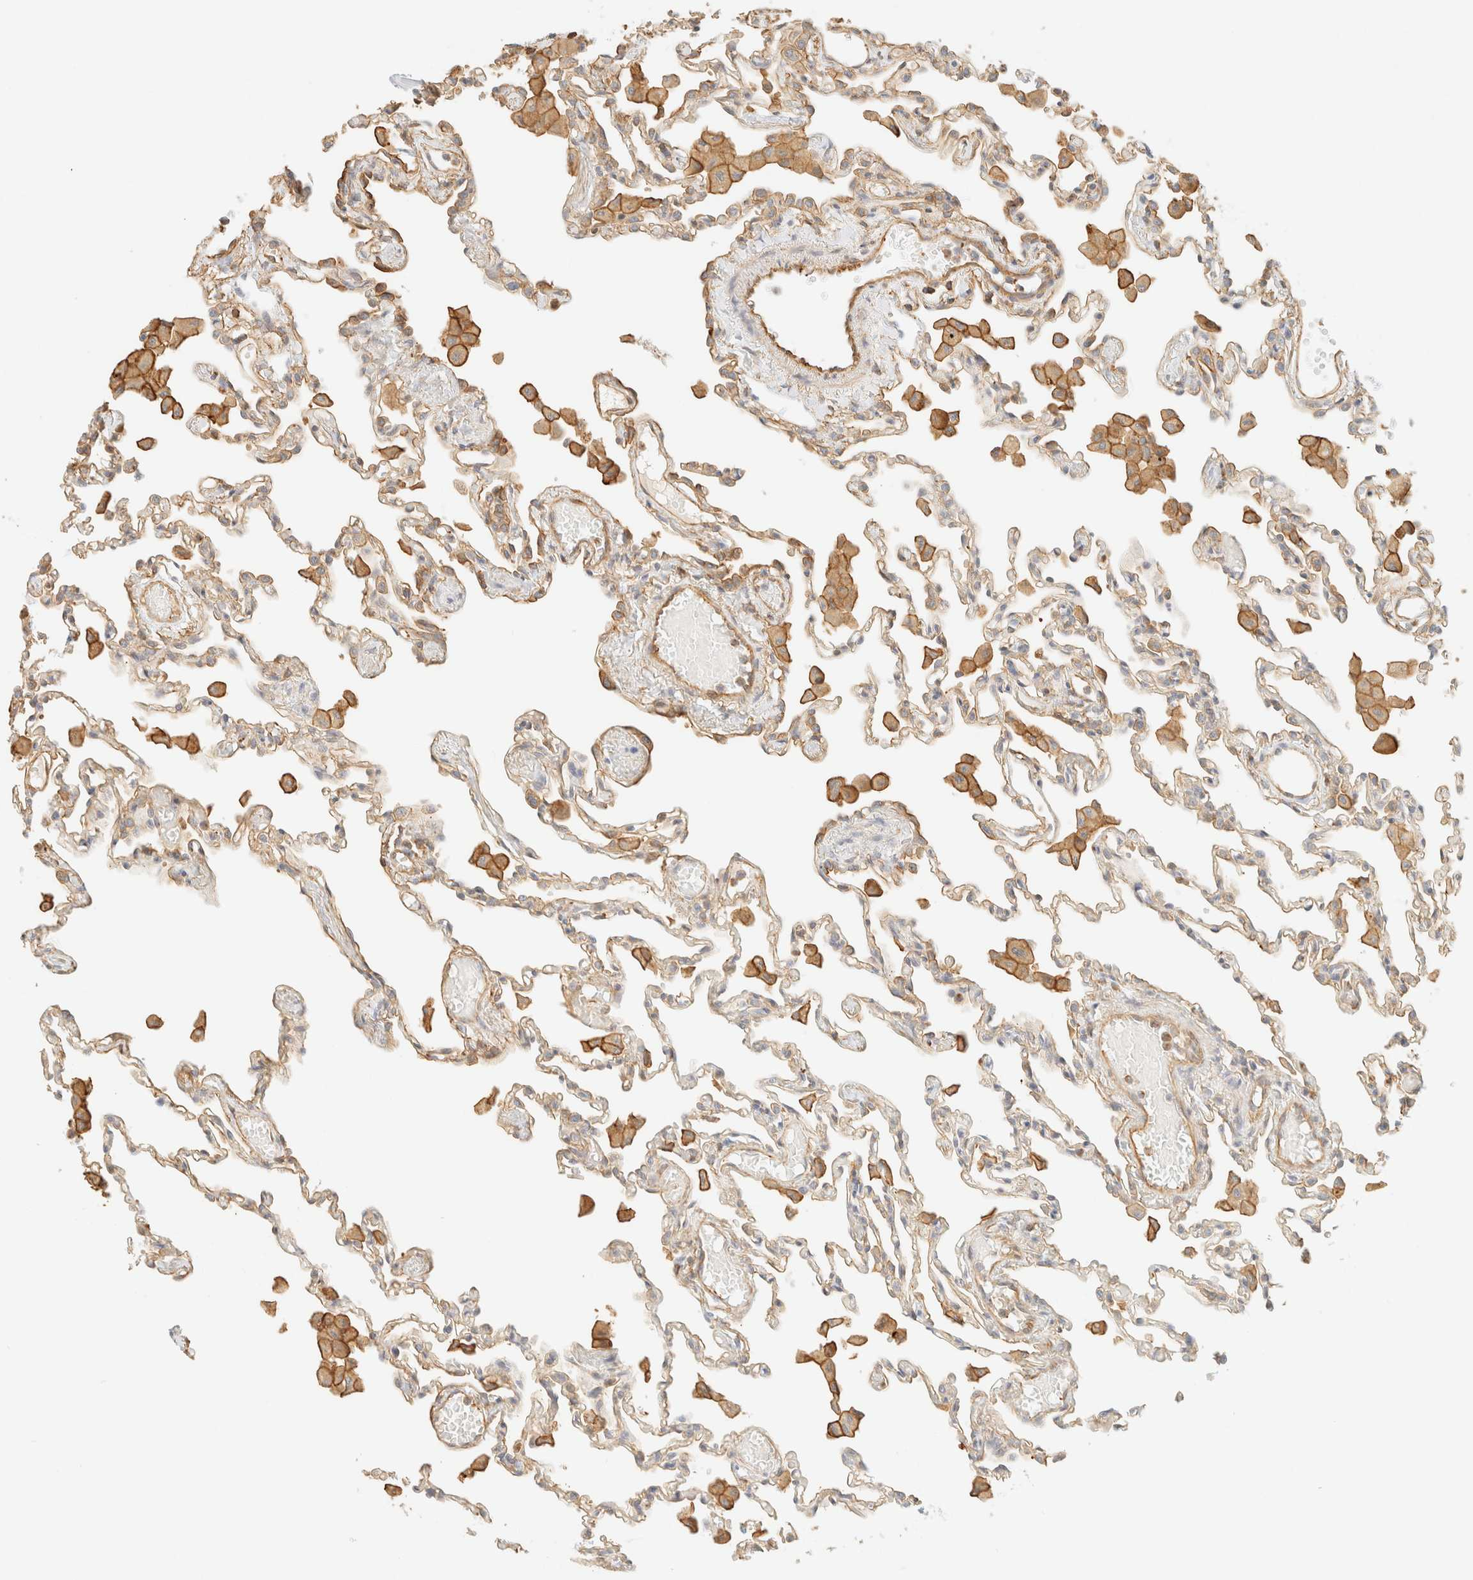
{"staining": {"intensity": "moderate", "quantity": "<25%", "location": "cytoplasmic/membranous"}, "tissue": "lung", "cell_type": "Alveolar cells", "image_type": "normal", "snomed": [{"axis": "morphology", "description": "Normal tissue, NOS"}, {"axis": "topography", "description": "Bronchus"}, {"axis": "topography", "description": "Lung"}], "caption": "Benign lung was stained to show a protein in brown. There is low levels of moderate cytoplasmic/membranous expression in approximately <25% of alveolar cells.", "gene": "OTOP2", "patient": {"sex": "female", "age": 49}}